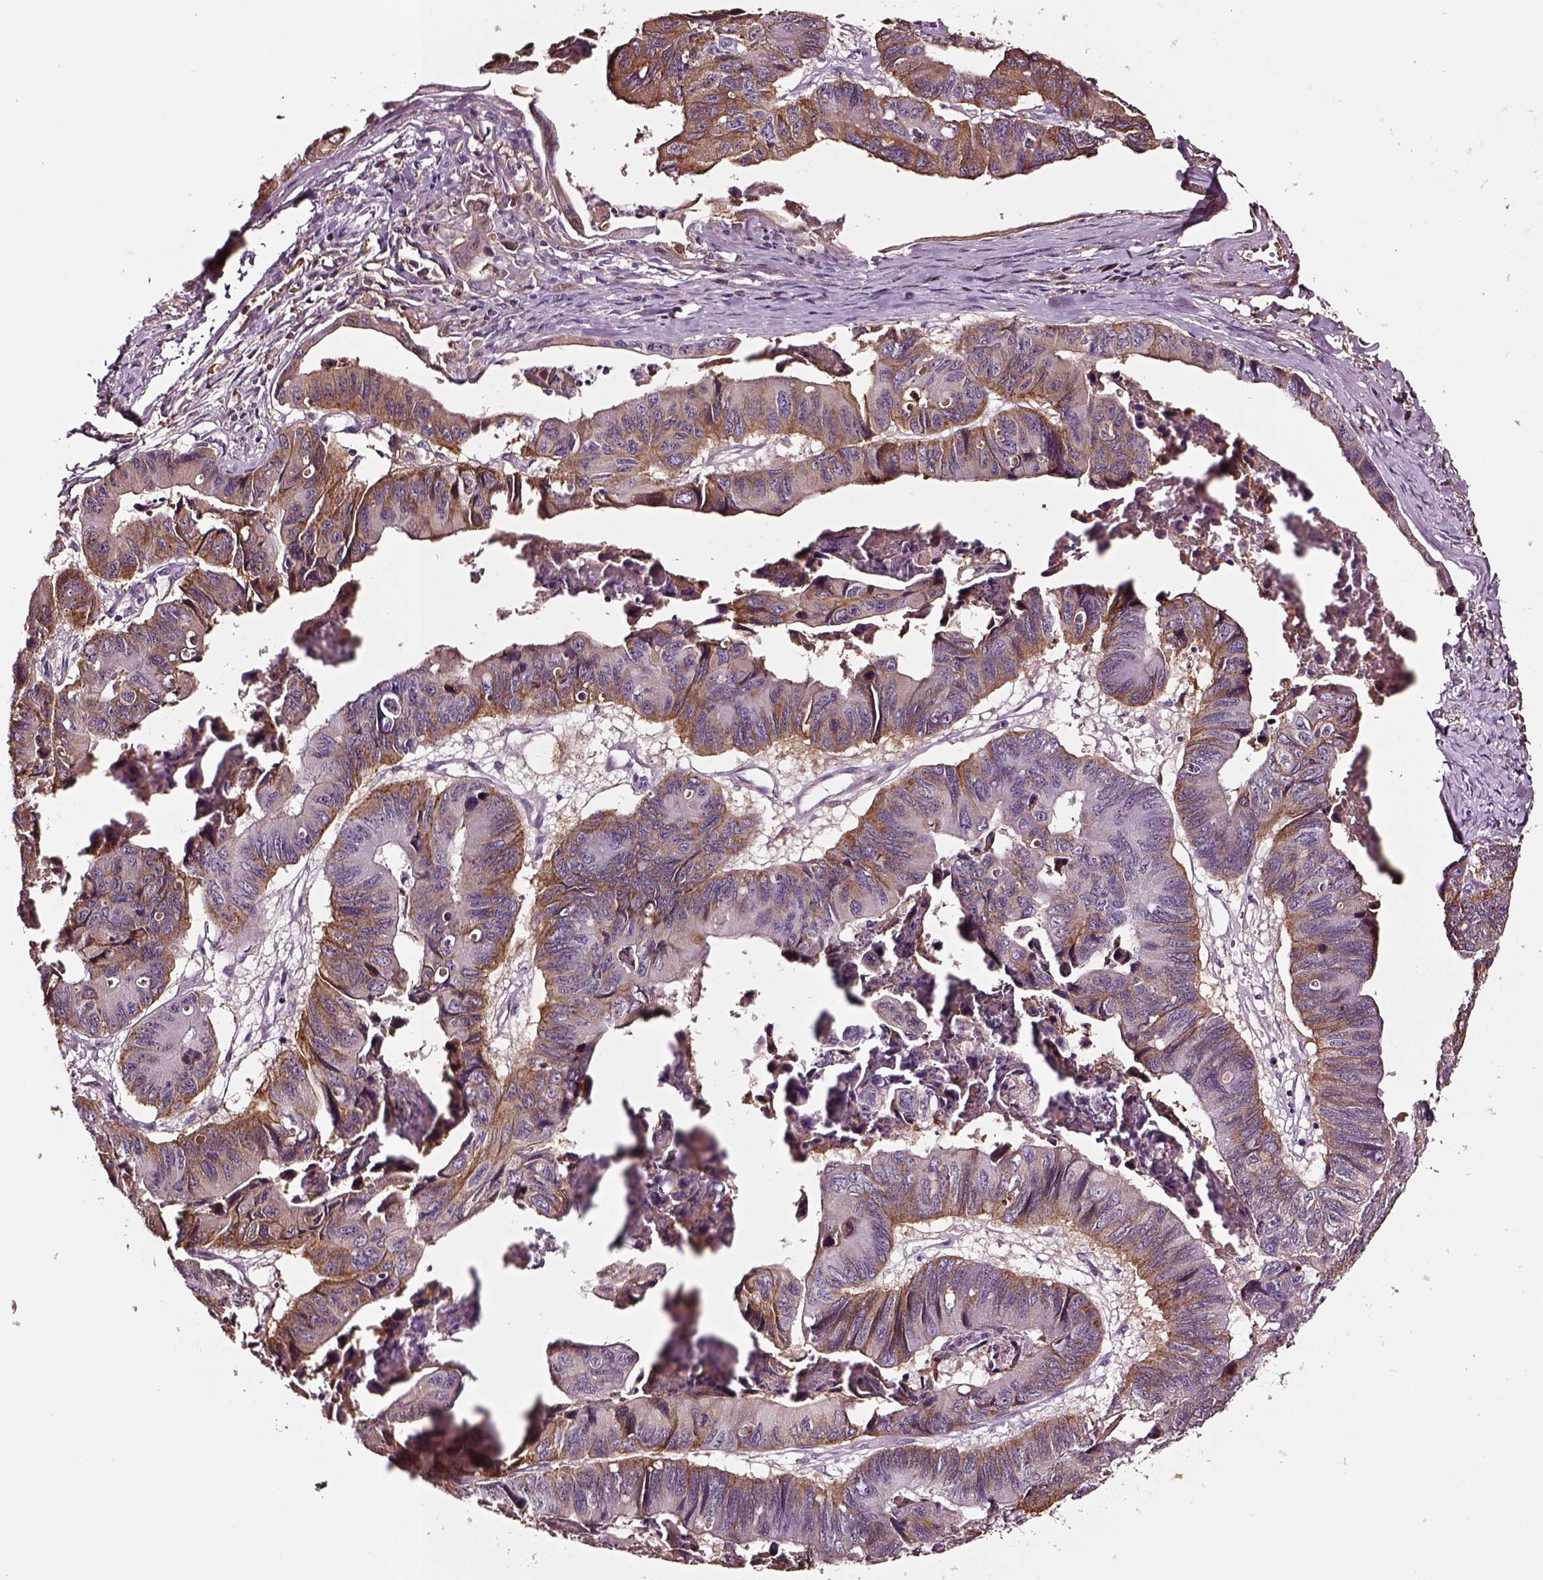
{"staining": {"intensity": "moderate", "quantity": "25%-75%", "location": "cytoplasmic/membranous"}, "tissue": "stomach cancer", "cell_type": "Tumor cells", "image_type": "cancer", "snomed": [{"axis": "morphology", "description": "Adenocarcinoma, NOS"}, {"axis": "topography", "description": "Stomach, lower"}], "caption": "A brown stain shows moderate cytoplasmic/membranous expression of a protein in human stomach cancer tumor cells. The staining was performed using DAB (3,3'-diaminobenzidine) to visualize the protein expression in brown, while the nuclei were stained in blue with hematoxylin (Magnification: 20x).", "gene": "TF", "patient": {"sex": "male", "age": 77}}